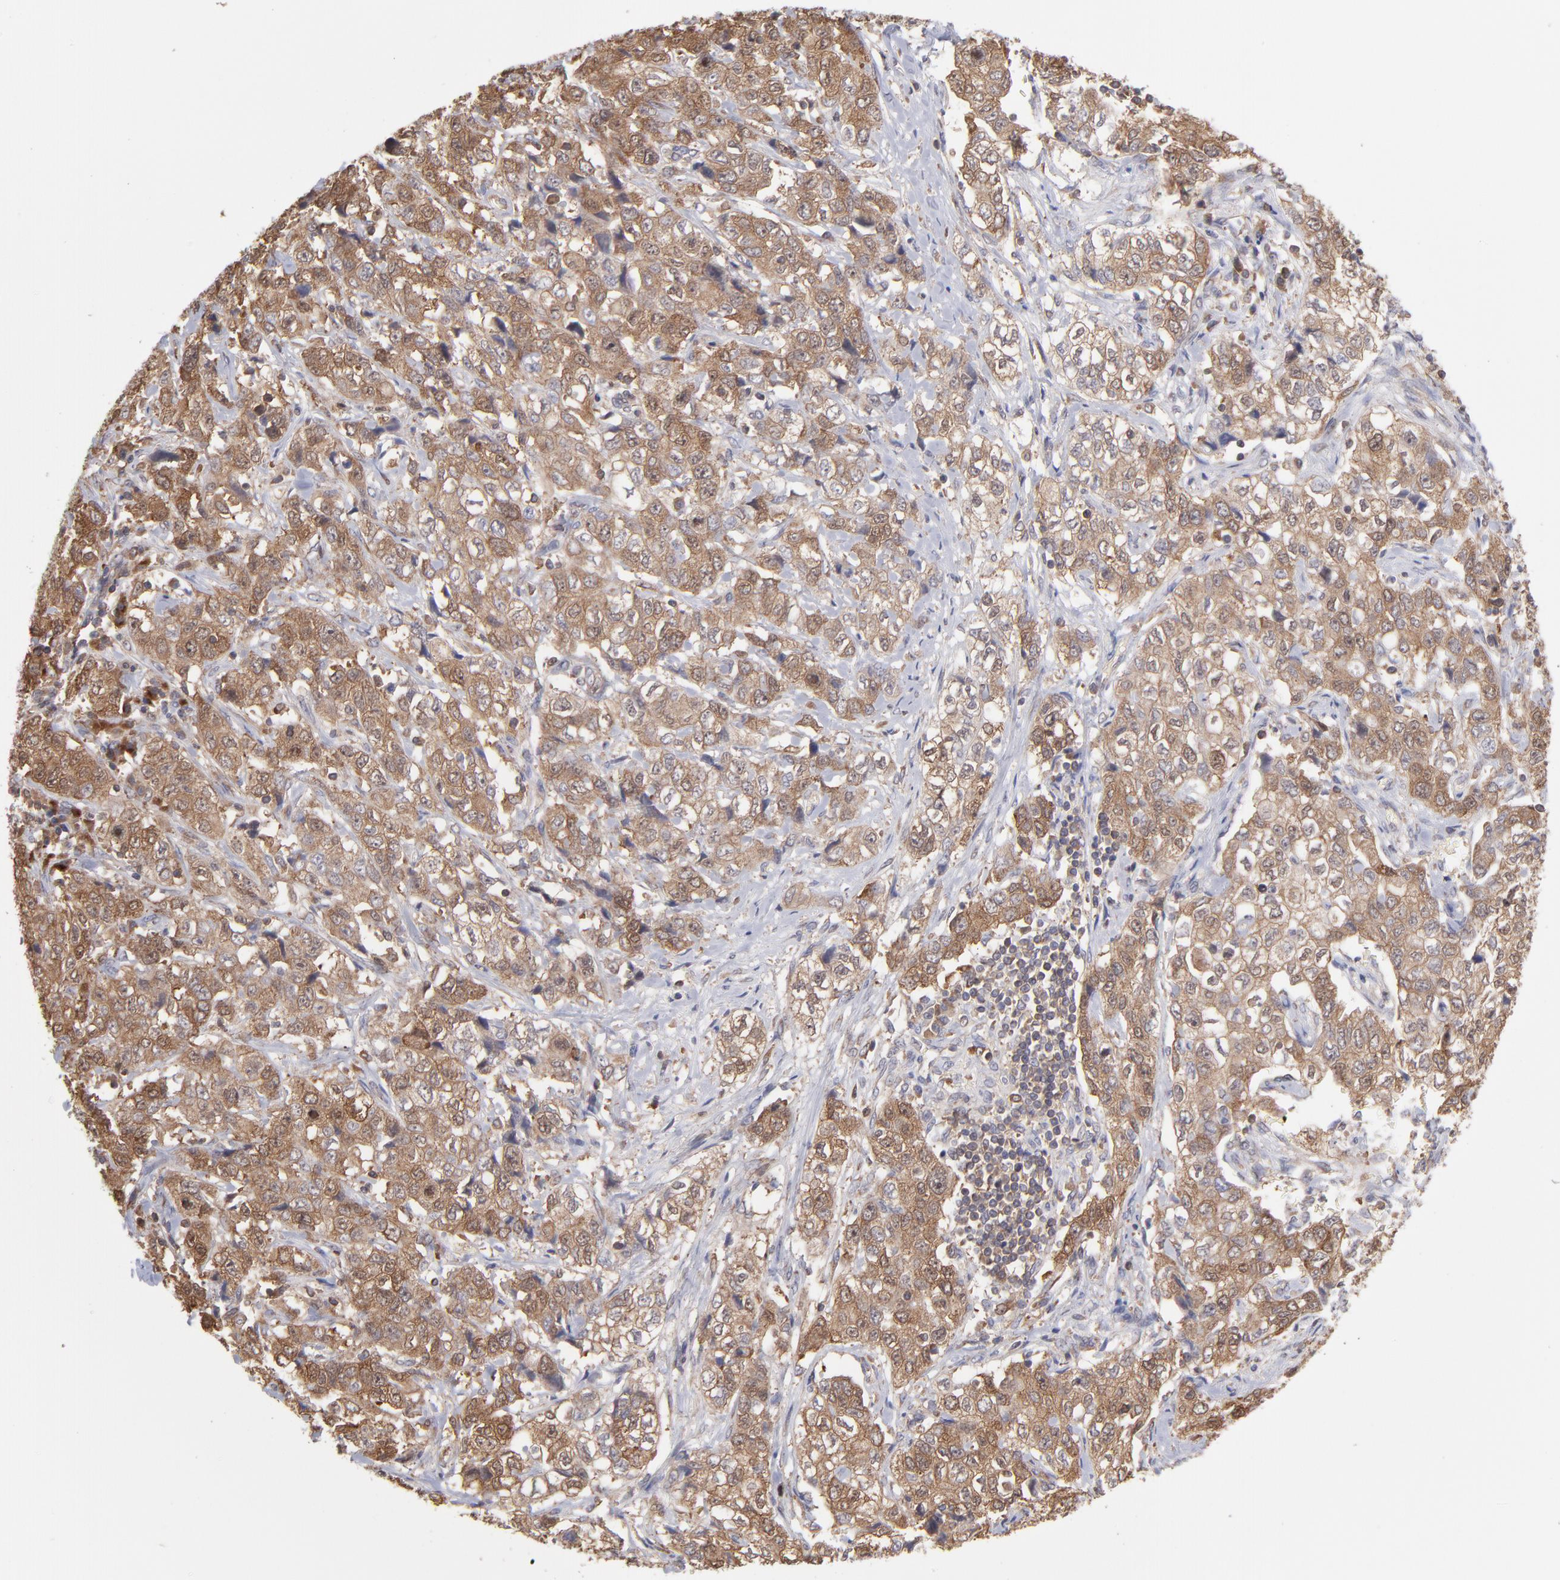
{"staining": {"intensity": "moderate", "quantity": ">75%", "location": "cytoplasmic/membranous"}, "tissue": "stomach cancer", "cell_type": "Tumor cells", "image_type": "cancer", "snomed": [{"axis": "morphology", "description": "Adenocarcinoma, NOS"}, {"axis": "topography", "description": "Stomach"}], "caption": "A high-resolution photomicrograph shows IHC staining of adenocarcinoma (stomach), which shows moderate cytoplasmic/membranous positivity in about >75% of tumor cells. (brown staining indicates protein expression, while blue staining denotes nuclei).", "gene": "MAPRE1", "patient": {"sex": "male", "age": 48}}